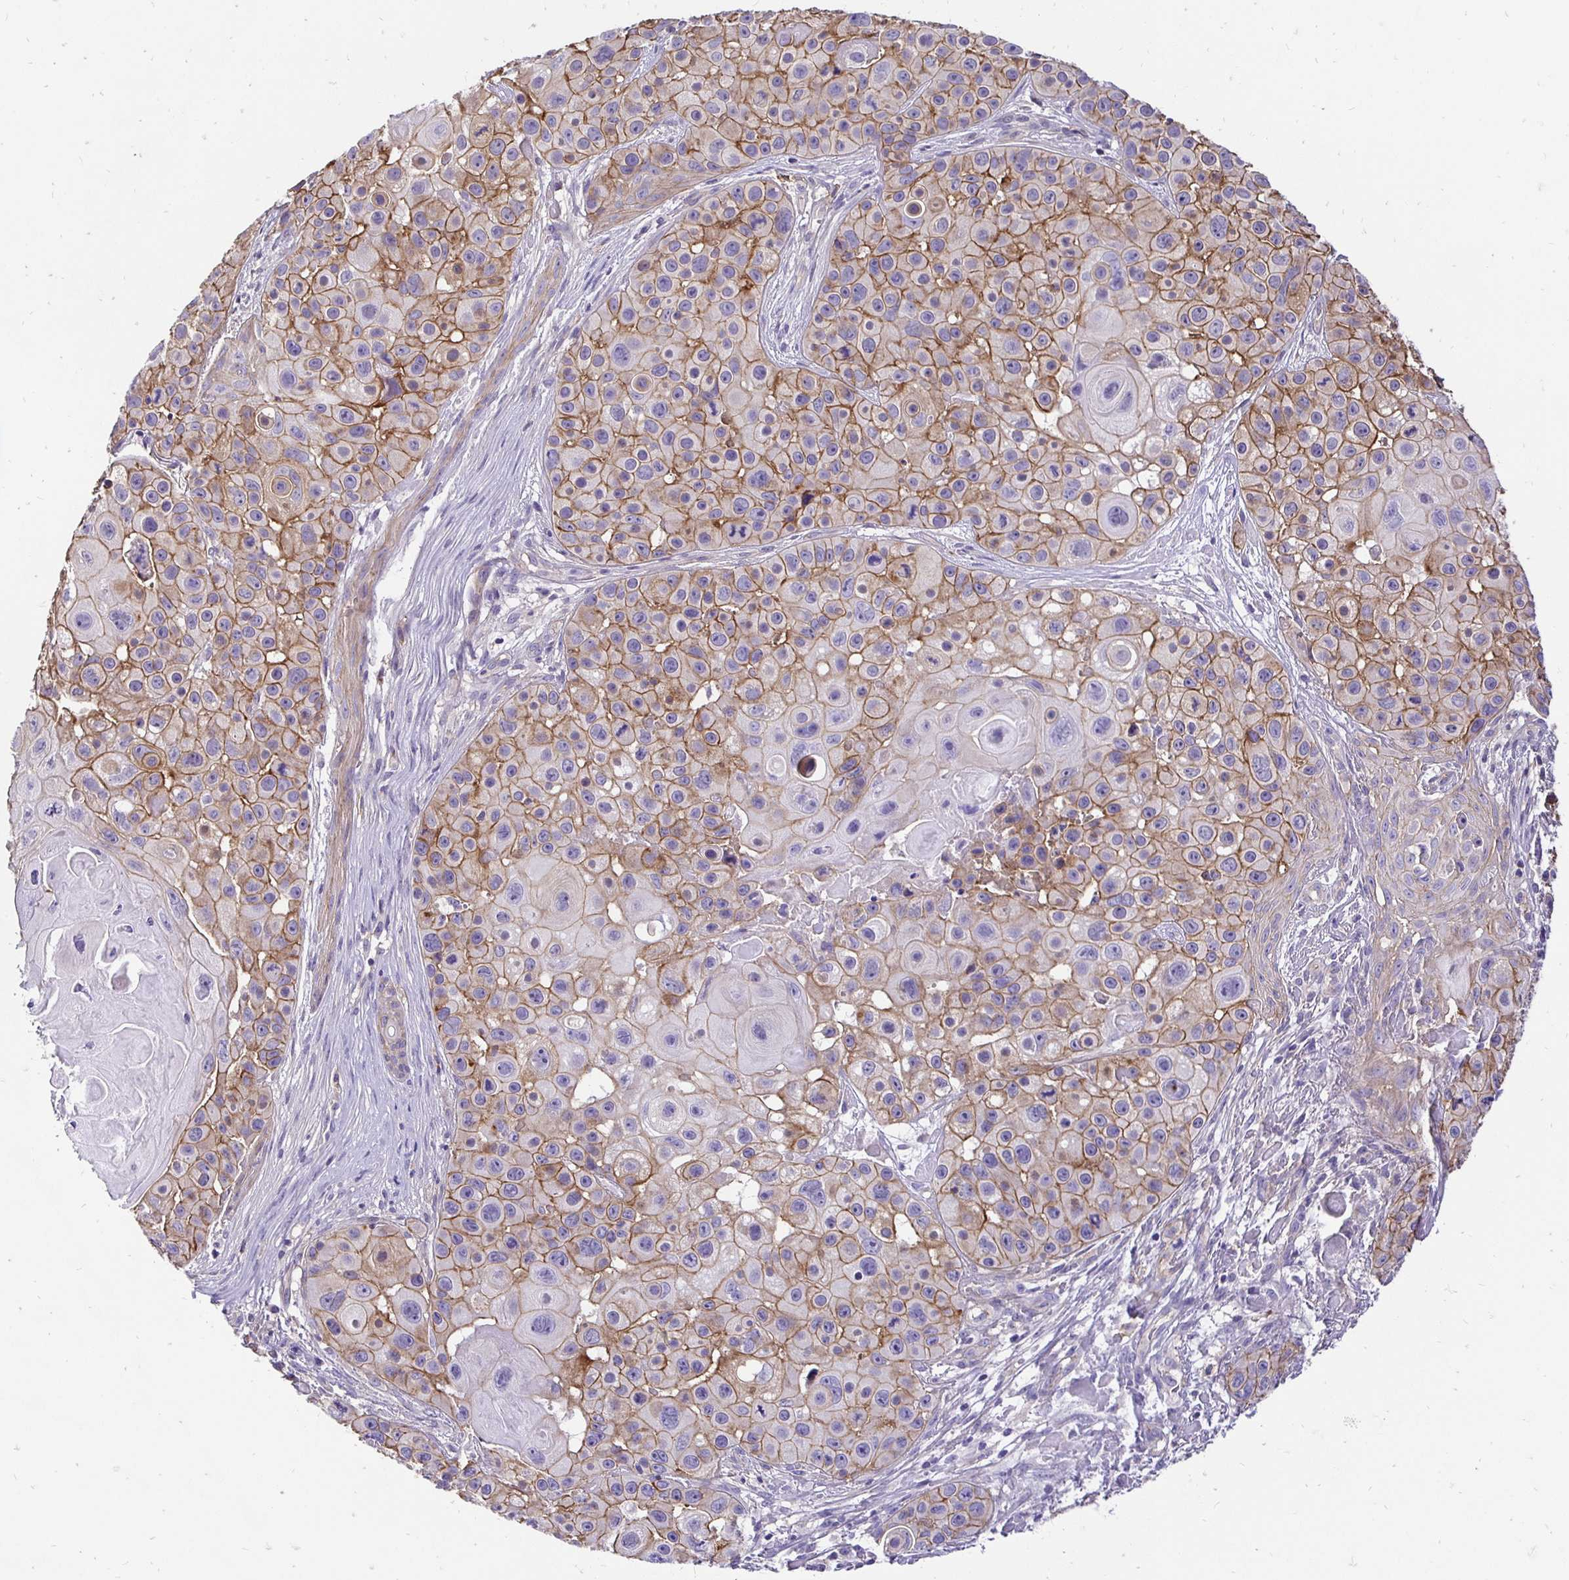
{"staining": {"intensity": "moderate", "quantity": ">75%", "location": "cytoplasmic/membranous"}, "tissue": "skin cancer", "cell_type": "Tumor cells", "image_type": "cancer", "snomed": [{"axis": "morphology", "description": "Squamous cell carcinoma, NOS"}, {"axis": "topography", "description": "Skin"}], "caption": "Tumor cells demonstrate medium levels of moderate cytoplasmic/membranous staining in about >75% of cells in human skin cancer. (DAB (3,3'-diaminobenzidine) IHC with brightfield microscopy, high magnification).", "gene": "SLC9A1", "patient": {"sex": "male", "age": 92}}